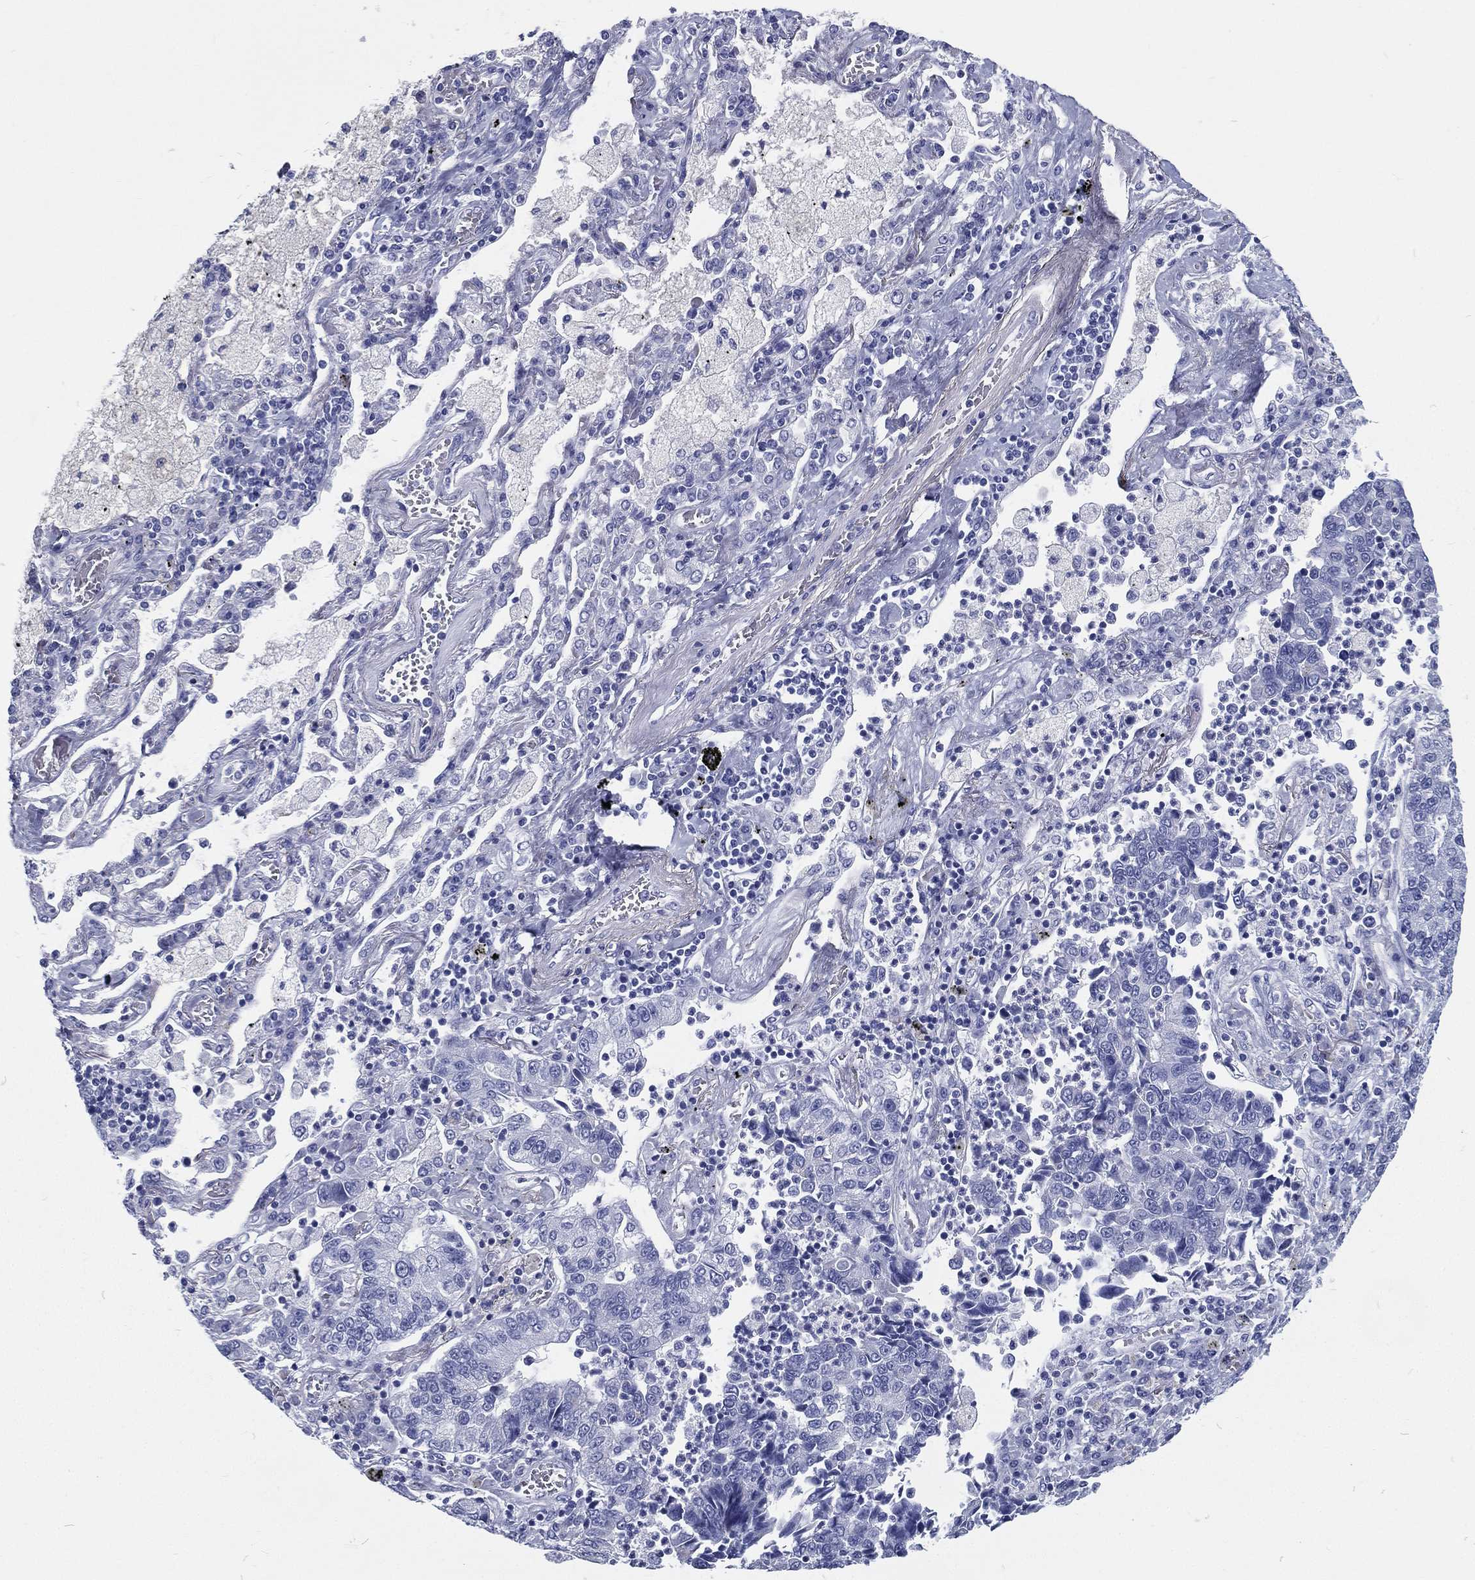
{"staining": {"intensity": "negative", "quantity": "none", "location": "none"}, "tissue": "lung cancer", "cell_type": "Tumor cells", "image_type": "cancer", "snomed": [{"axis": "morphology", "description": "Adenocarcinoma, NOS"}, {"axis": "topography", "description": "Lung"}], "caption": "Tumor cells are negative for brown protein staining in lung cancer.", "gene": "RSPH4A", "patient": {"sex": "female", "age": 57}}